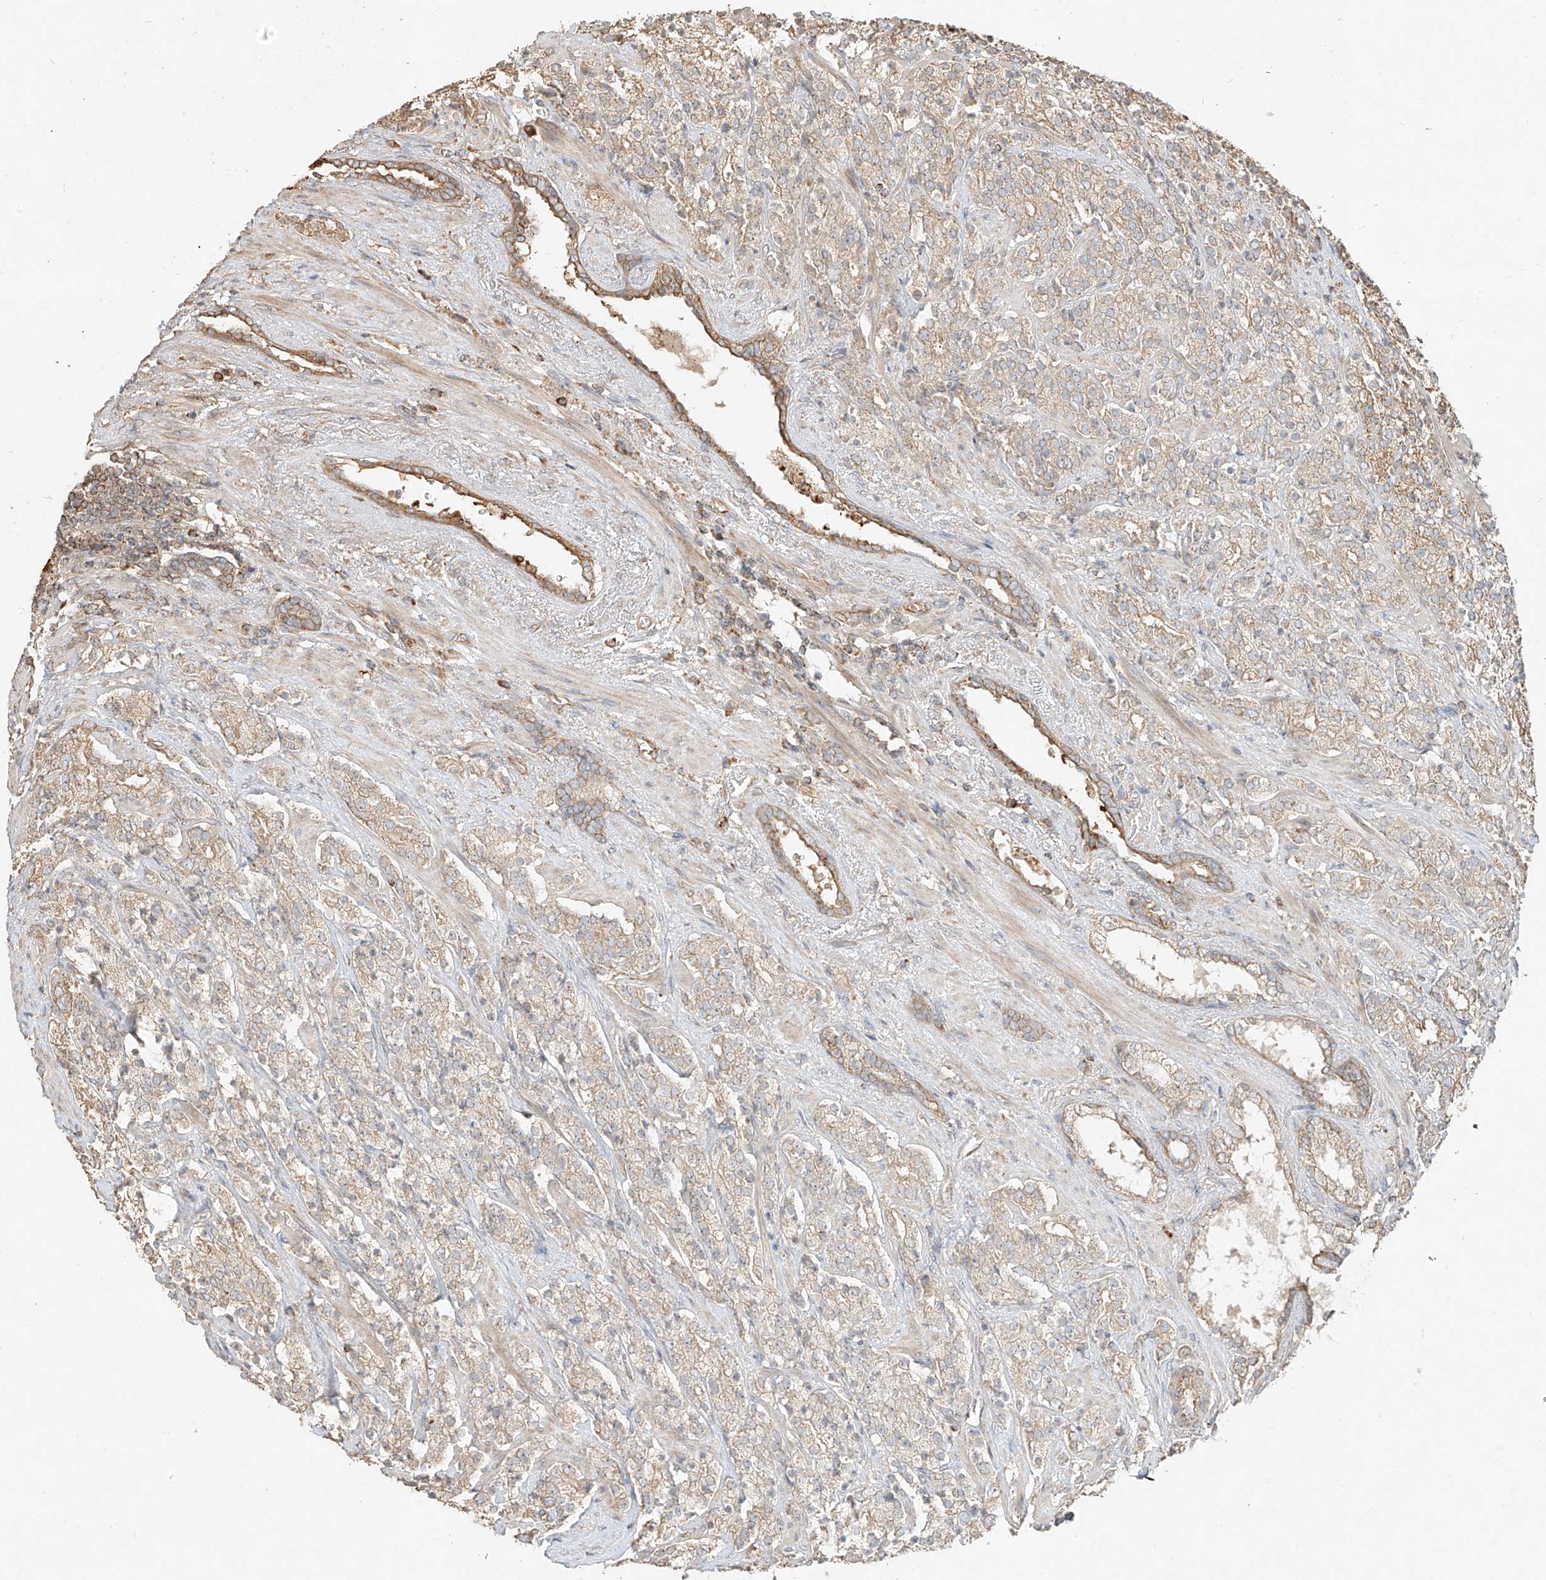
{"staining": {"intensity": "weak", "quantity": "25%-75%", "location": "cytoplasmic/membranous"}, "tissue": "prostate cancer", "cell_type": "Tumor cells", "image_type": "cancer", "snomed": [{"axis": "morphology", "description": "Adenocarcinoma, High grade"}, {"axis": "topography", "description": "Prostate"}], "caption": "Approximately 25%-75% of tumor cells in prostate cancer (high-grade adenocarcinoma) exhibit weak cytoplasmic/membranous protein staining as visualized by brown immunohistochemical staining.", "gene": "EFNB1", "patient": {"sex": "male", "age": 71}}